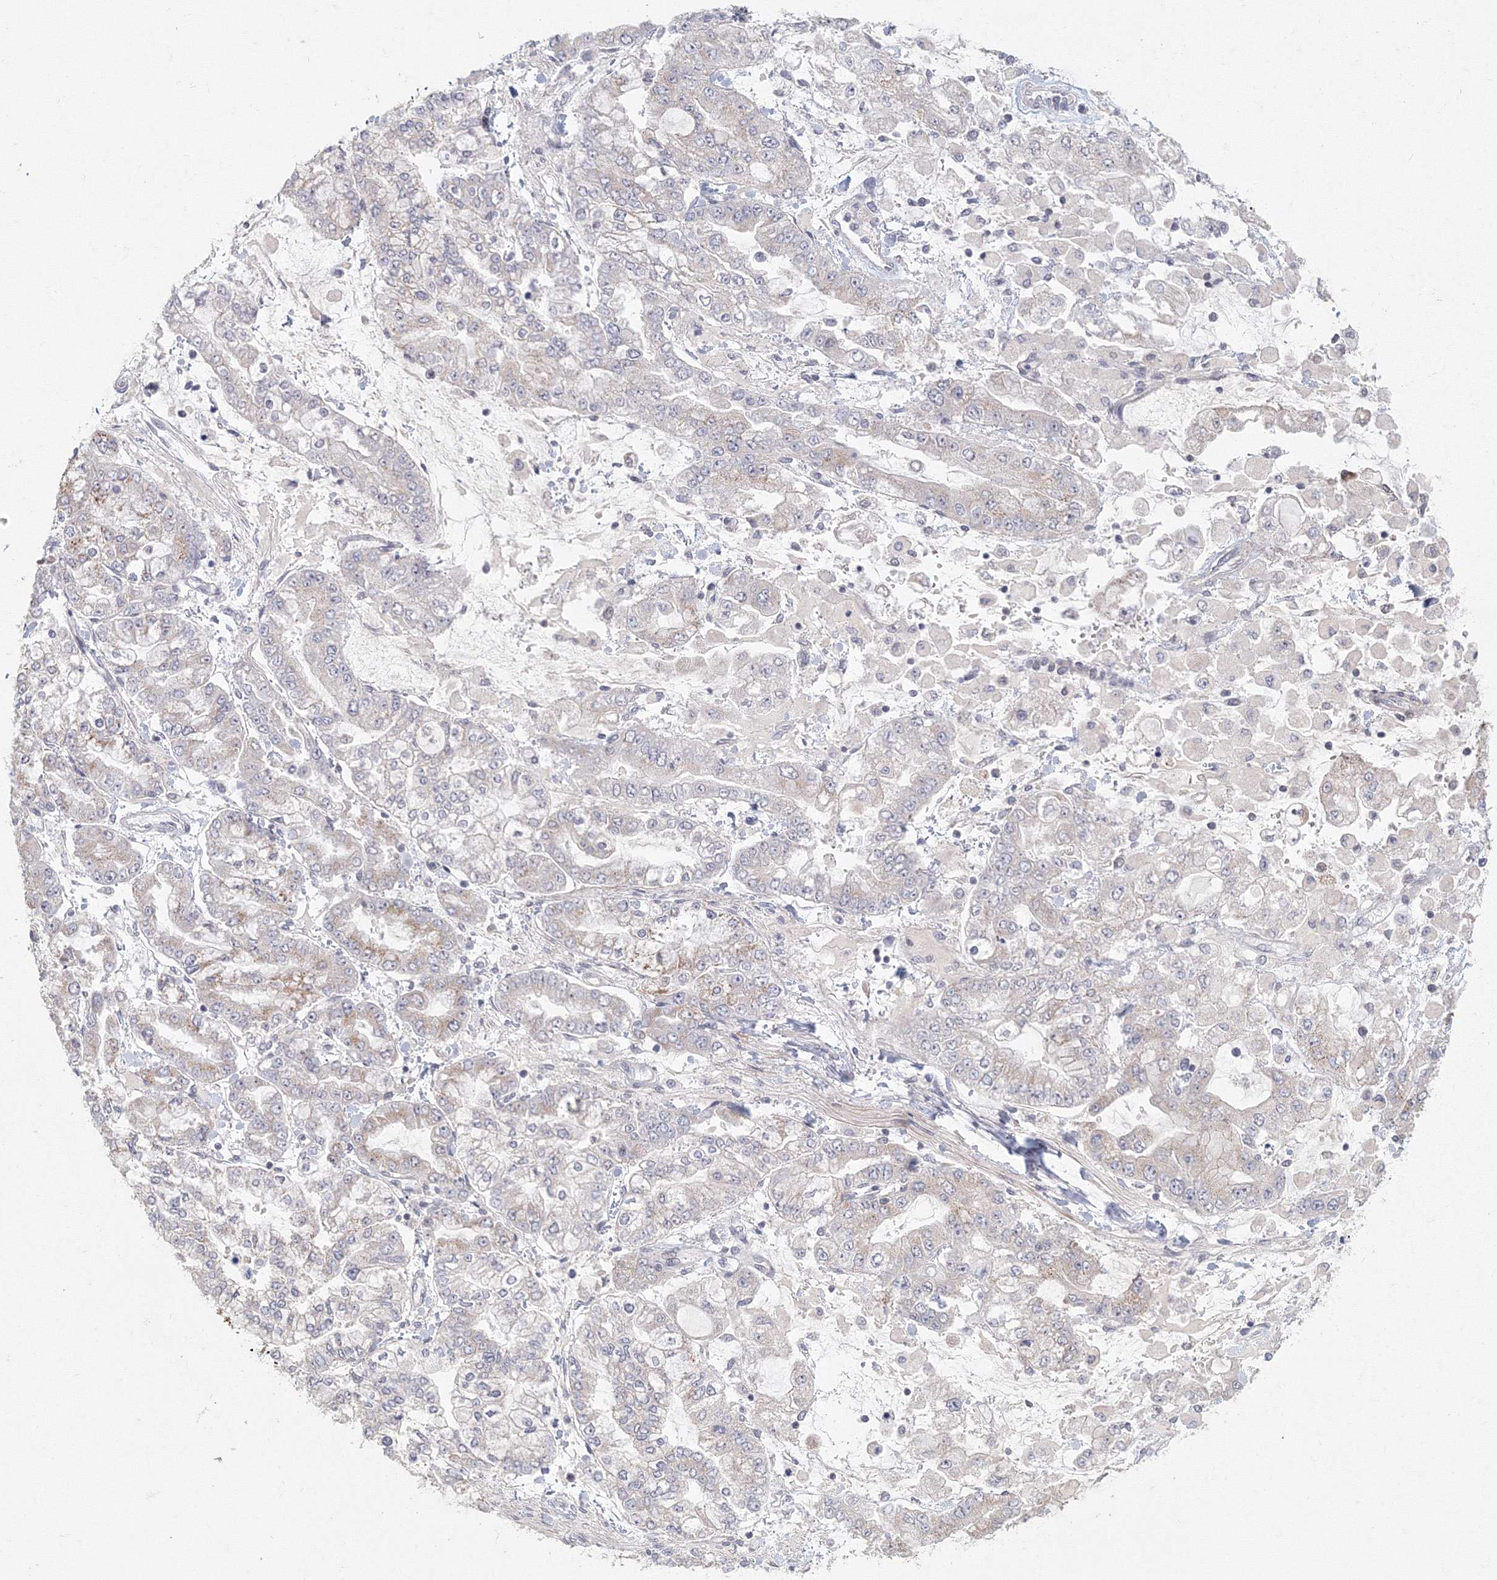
{"staining": {"intensity": "weak", "quantity": "<25%", "location": "cytoplasmic/membranous"}, "tissue": "stomach cancer", "cell_type": "Tumor cells", "image_type": "cancer", "snomed": [{"axis": "morphology", "description": "Normal tissue, NOS"}, {"axis": "morphology", "description": "Adenocarcinoma, NOS"}, {"axis": "topography", "description": "Stomach, upper"}, {"axis": "topography", "description": "Stomach"}], "caption": "Tumor cells are negative for protein expression in human stomach cancer (adenocarcinoma).", "gene": "TACC2", "patient": {"sex": "male", "age": 76}}